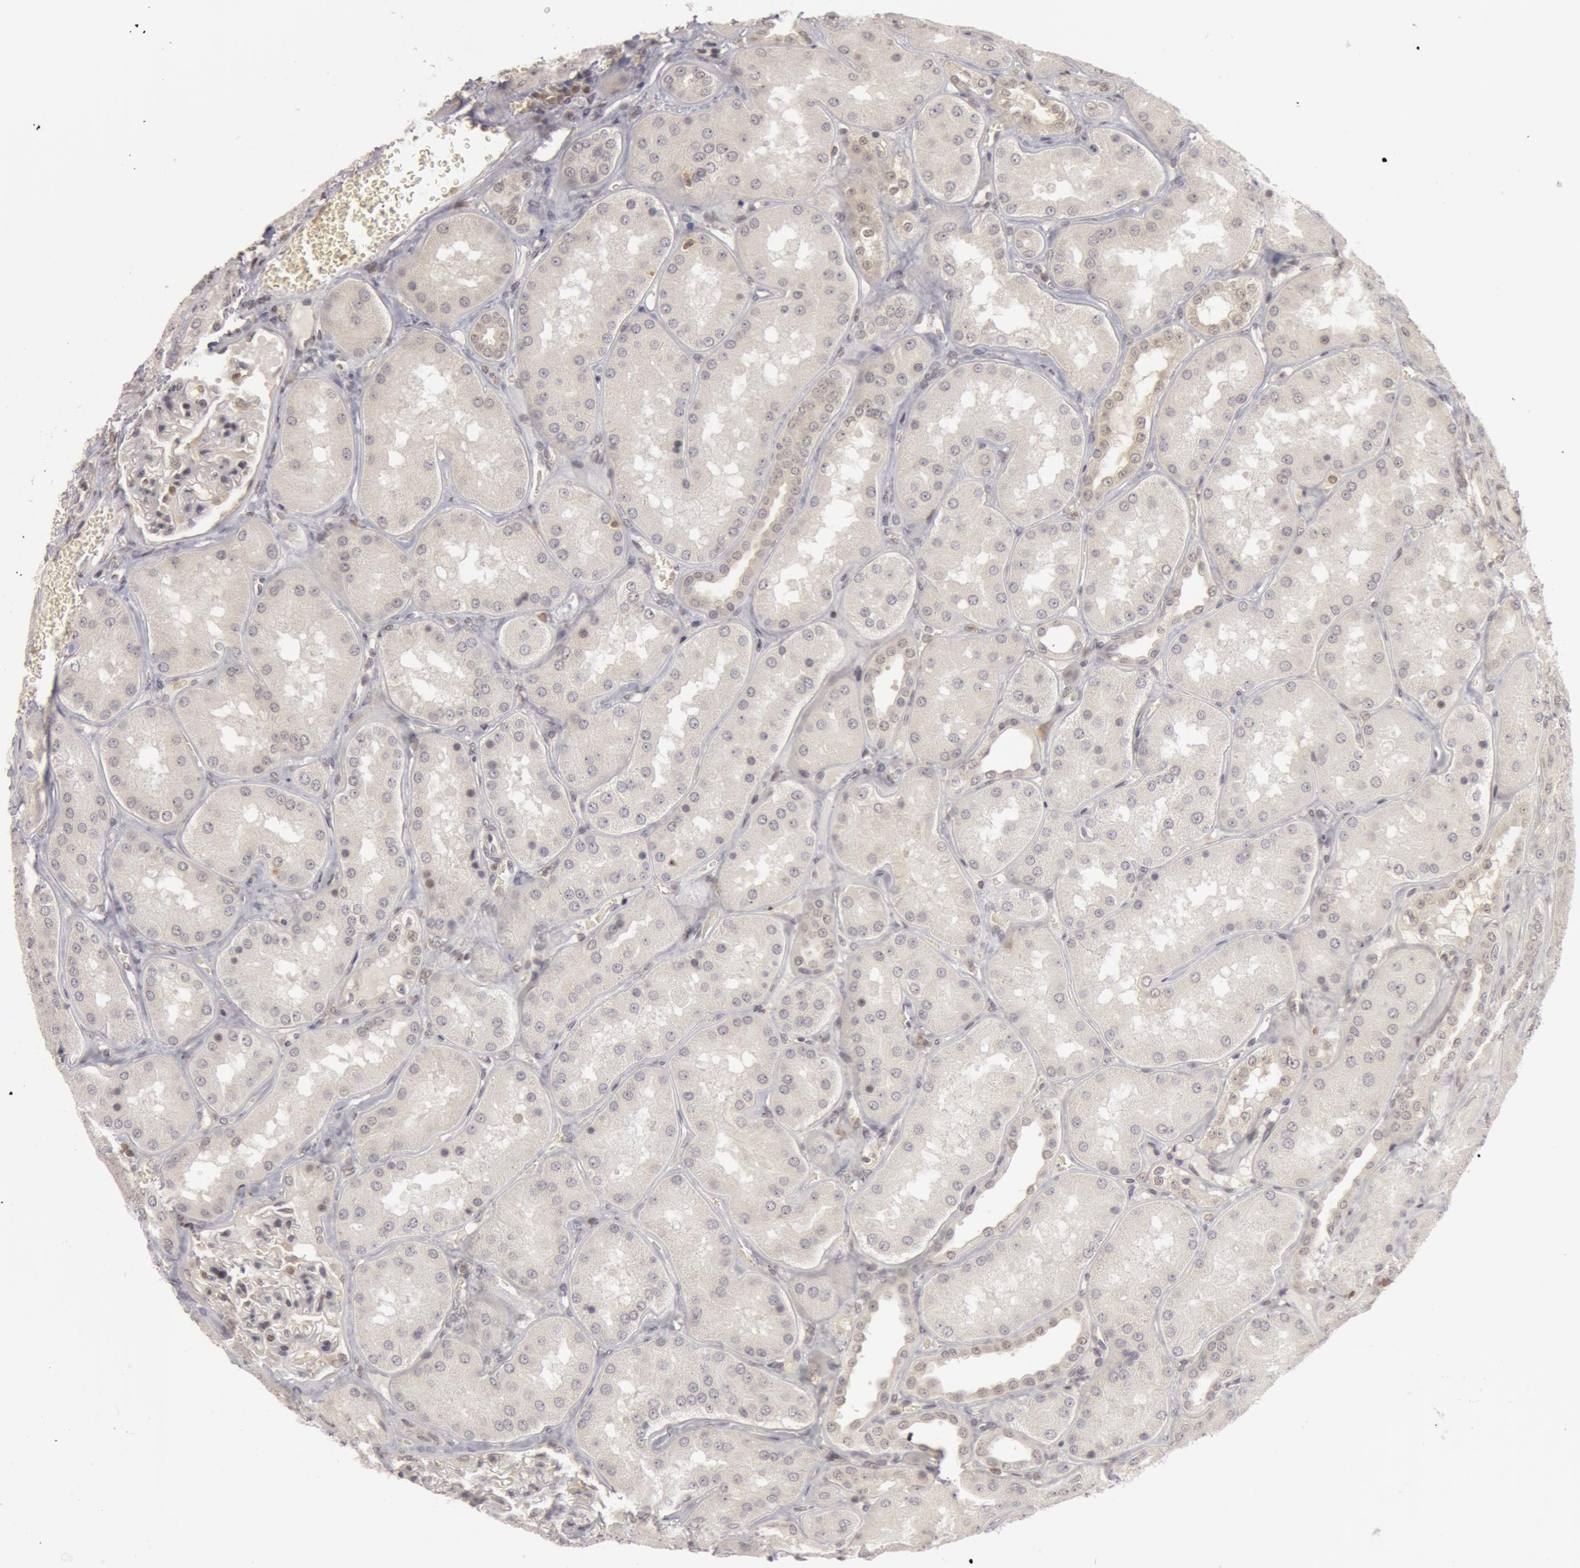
{"staining": {"intensity": "weak", "quantity": "<25%", "location": "nuclear"}, "tissue": "kidney", "cell_type": "Cells in glomeruli", "image_type": "normal", "snomed": [{"axis": "morphology", "description": "Normal tissue, NOS"}, {"axis": "topography", "description": "Kidney"}], "caption": "This is an immunohistochemistry (IHC) image of normal human kidney. There is no positivity in cells in glomeruli.", "gene": "OASL", "patient": {"sex": "female", "age": 56}}